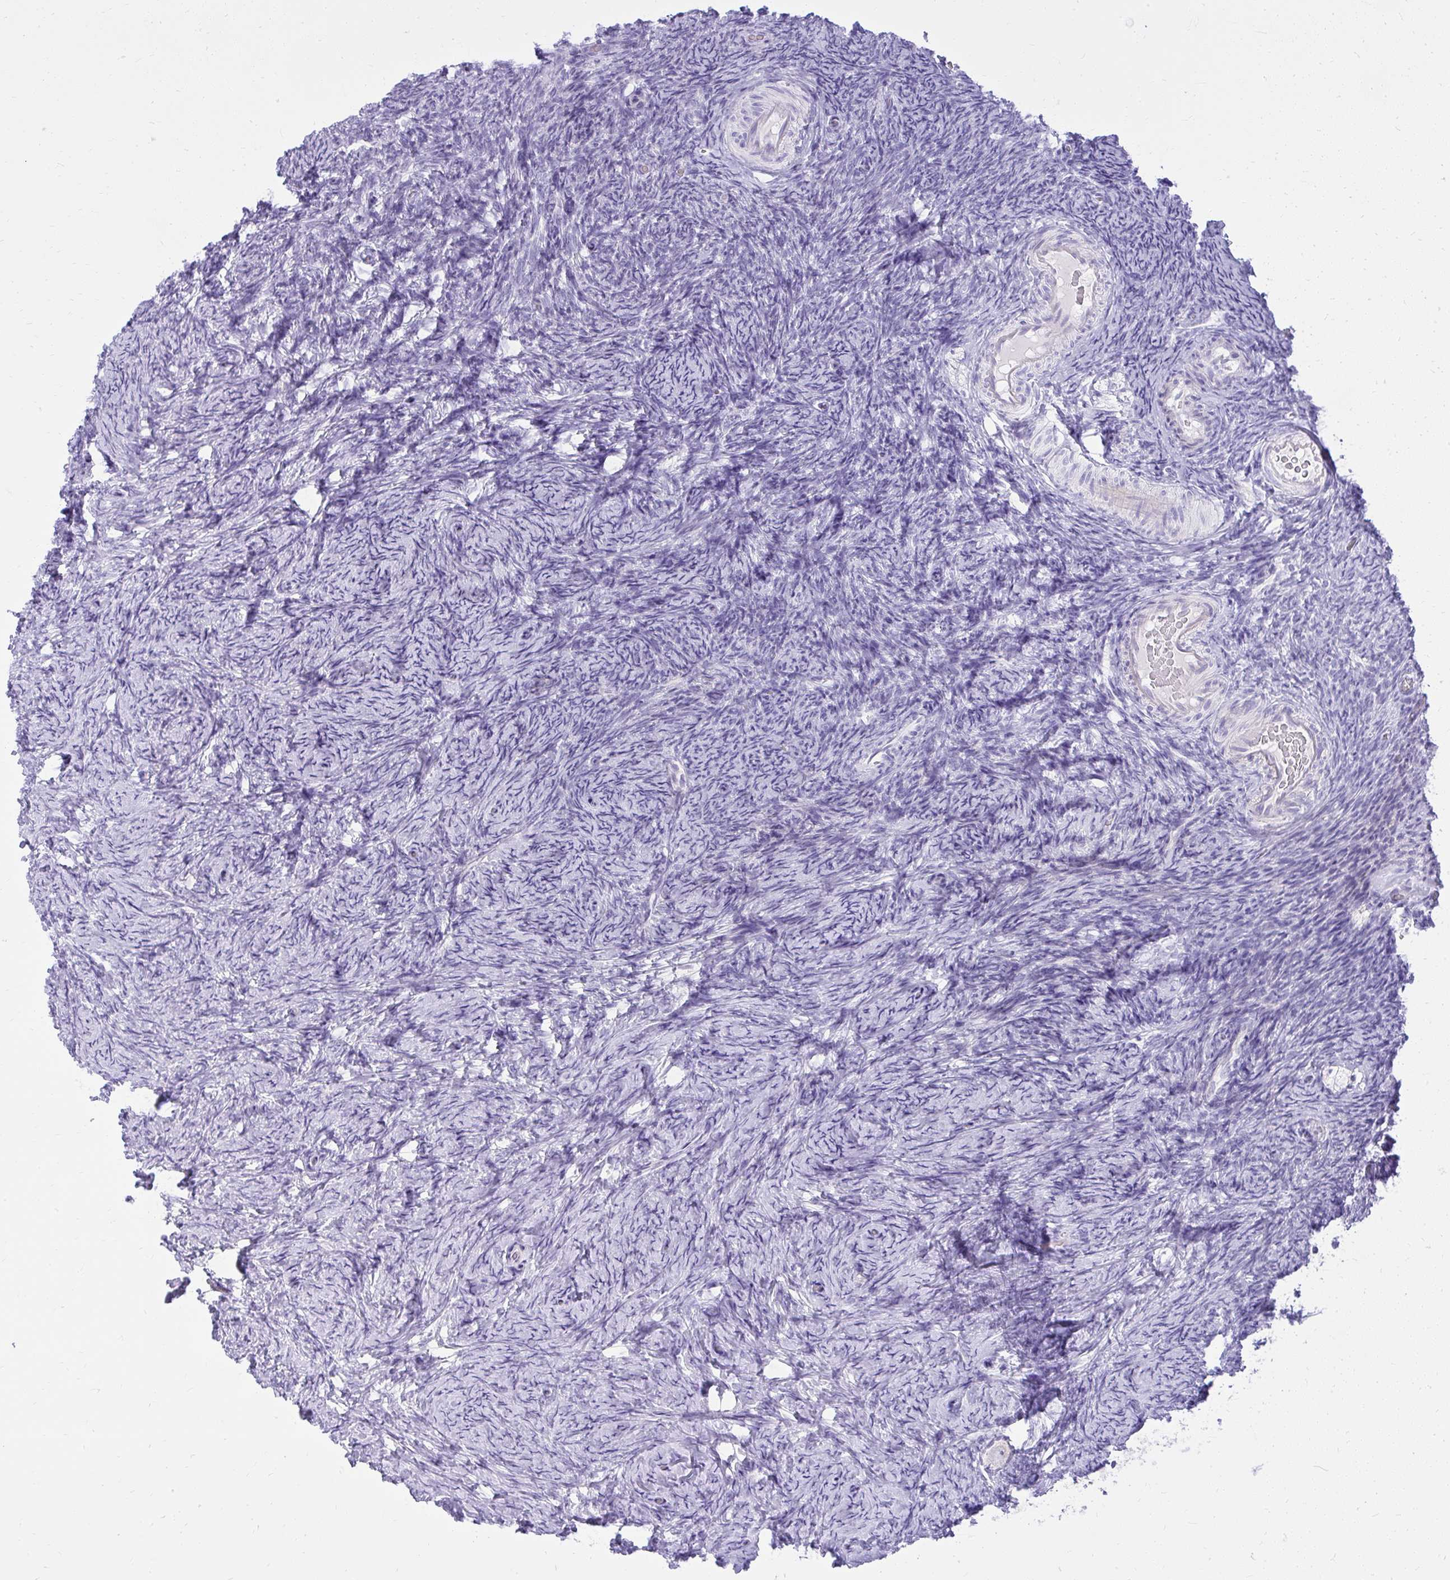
{"staining": {"intensity": "negative", "quantity": "none", "location": "none"}, "tissue": "ovary", "cell_type": "Ovarian stroma cells", "image_type": "normal", "snomed": [{"axis": "morphology", "description": "Normal tissue, NOS"}, {"axis": "topography", "description": "Ovary"}], "caption": "High power microscopy image of an IHC photomicrograph of normal ovary, revealing no significant staining in ovarian stroma cells.", "gene": "PRAP1", "patient": {"sex": "female", "age": 34}}